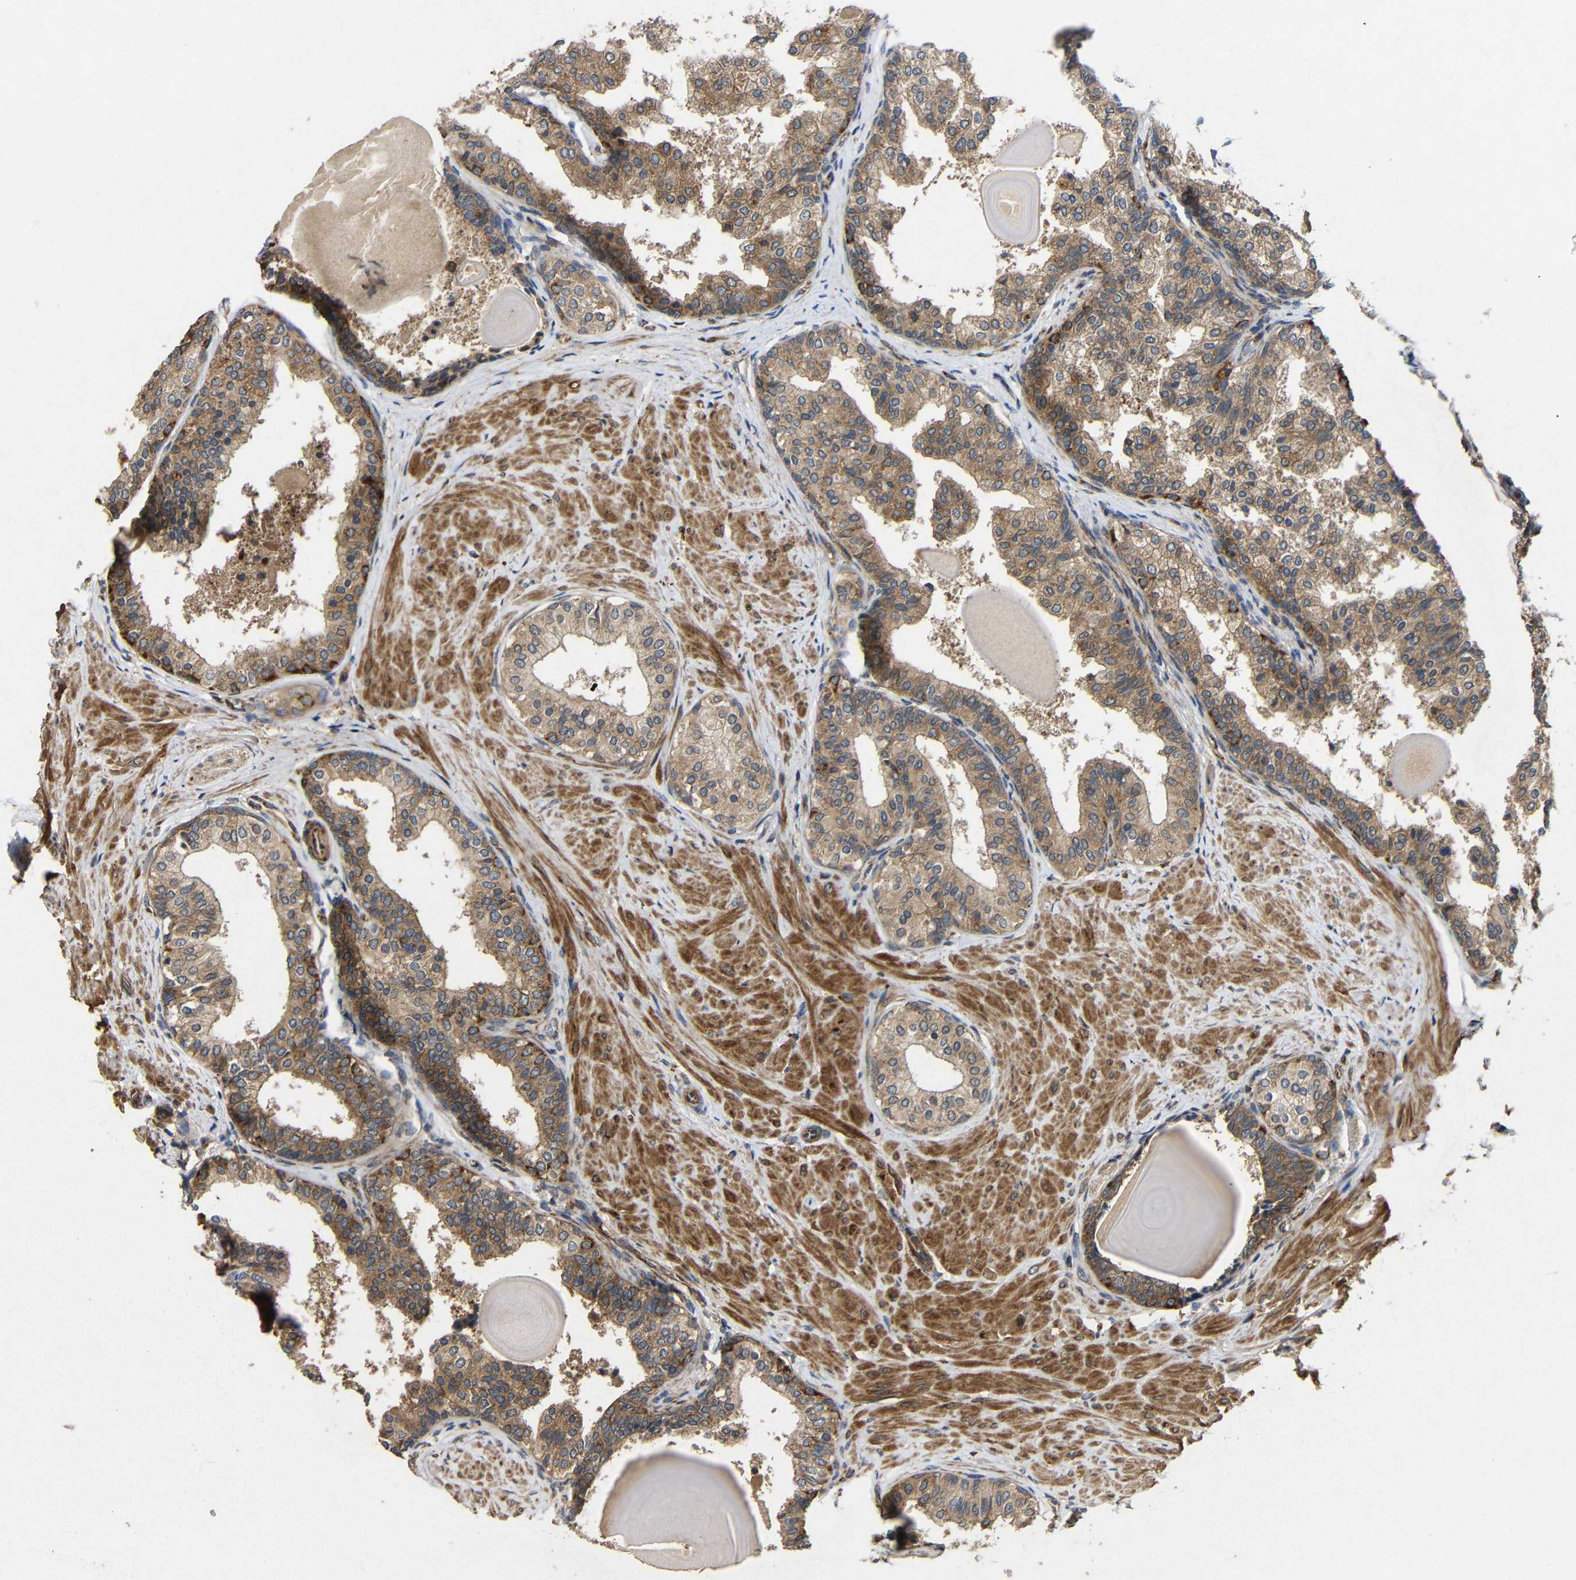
{"staining": {"intensity": "strong", "quantity": "25%-75%", "location": "cytoplasmic/membranous"}, "tissue": "prostate cancer", "cell_type": "Tumor cells", "image_type": "cancer", "snomed": [{"axis": "morphology", "description": "Adenocarcinoma, Low grade"}, {"axis": "topography", "description": "Prostate"}], "caption": "The histopathology image reveals staining of adenocarcinoma (low-grade) (prostate), revealing strong cytoplasmic/membranous protein positivity (brown color) within tumor cells.", "gene": "EIF2S1", "patient": {"sex": "male", "age": 60}}